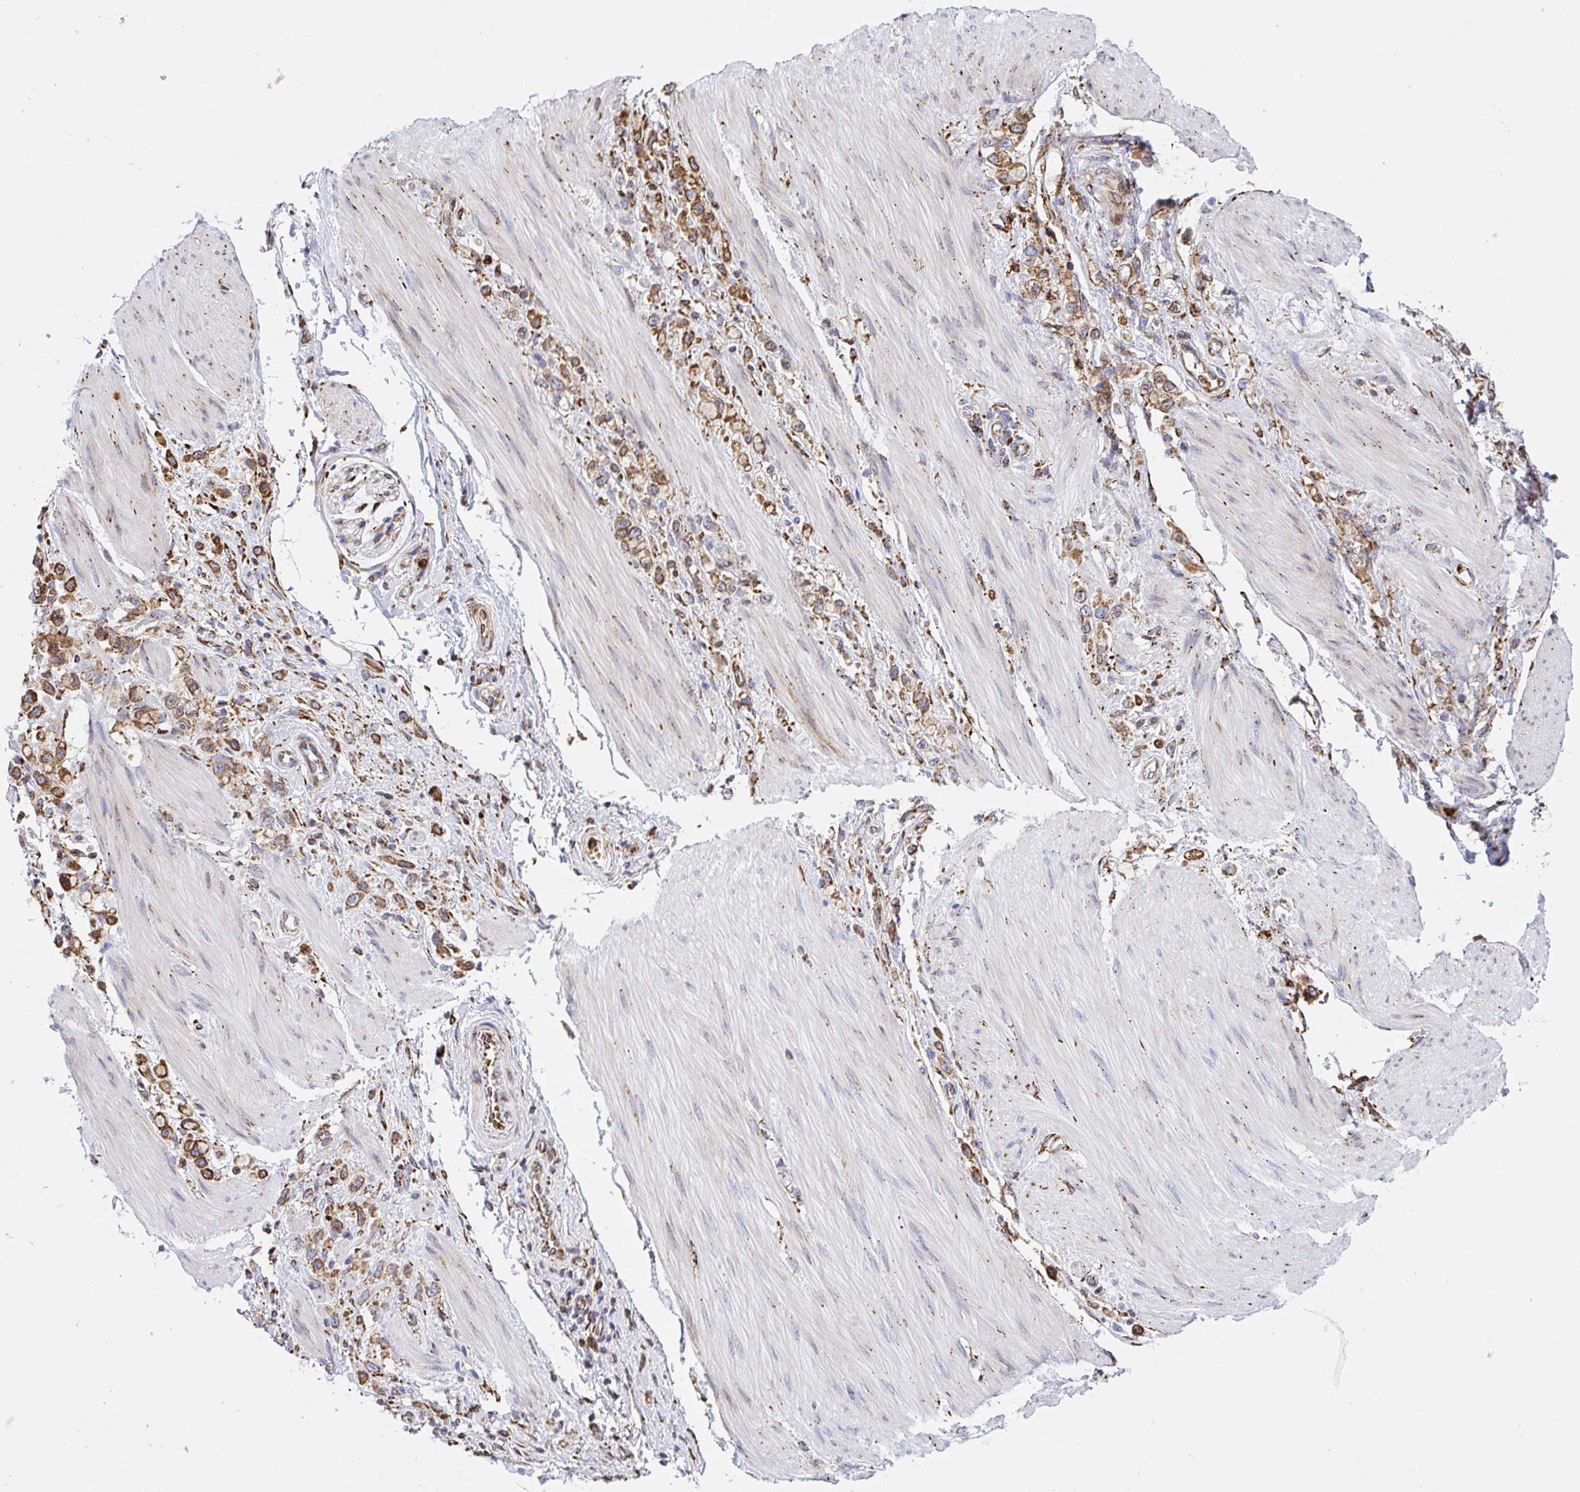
{"staining": {"intensity": "moderate", "quantity": ">75%", "location": "cytoplasmic/membranous"}, "tissue": "stomach cancer", "cell_type": "Tumor cells", "image_type": "cancer", "snomed": [{"axis": "morphology", "description": "Adenocarcinoma, NOS"}, {"axis": "topography", "description": "Stomach"}], "caption": "Protein expression analysis of human stomach adenocarcinoma reveals moderate cytoplasmic/membranous expression in about >75% of tumor cells.", "gene": "CLGN", "patient": {"sex": "female", "age": 65}}